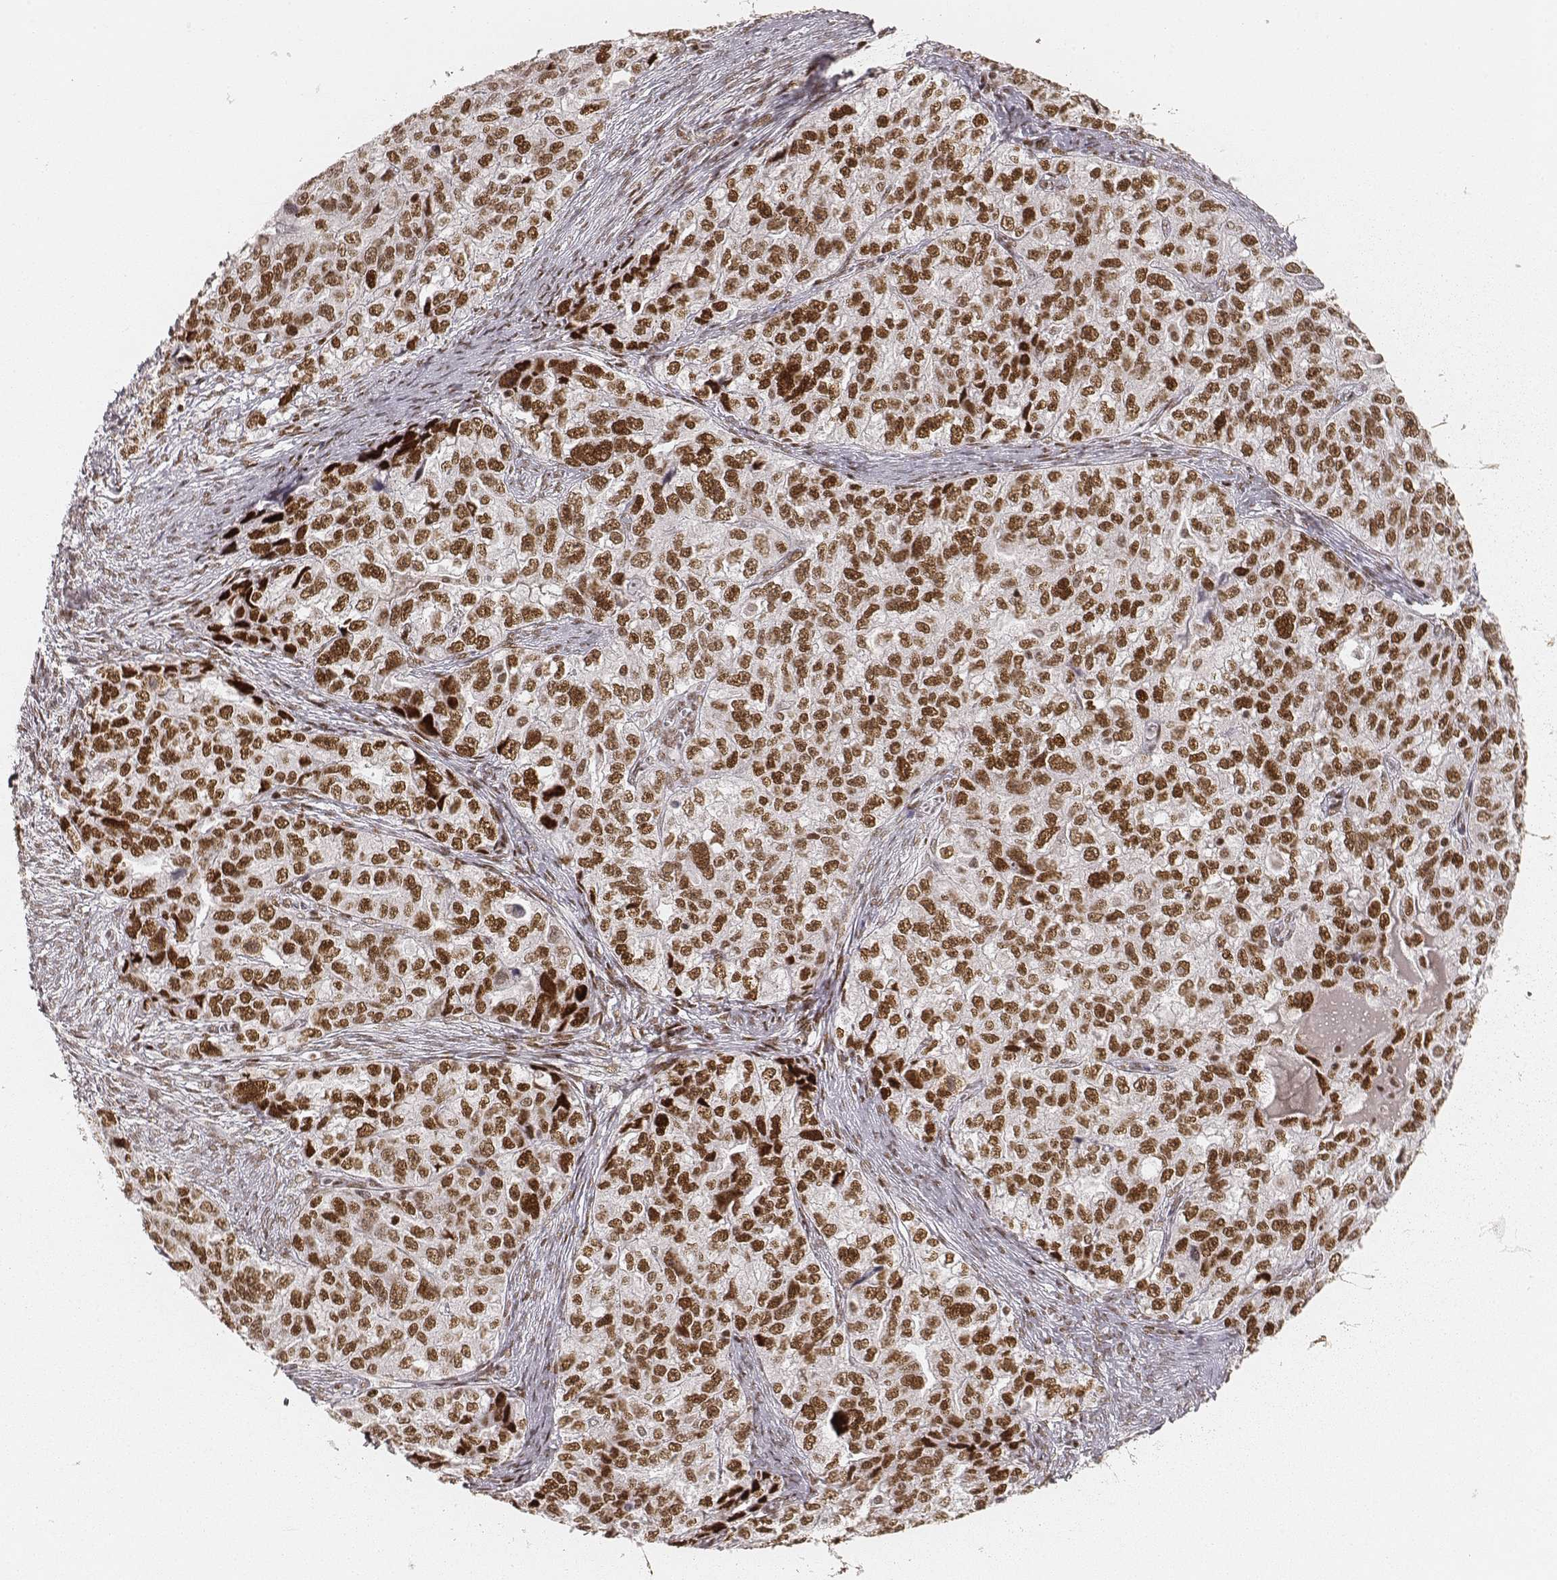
{"staining": {"intensity": "moderate", "quantity": ">75%", "location": "nuclear"}, "tissue": "ovarian cancer", "cell_type": "Tumor cells", "image_type": "cancer", "snomed": [{"axis": "morphology", "description": "Cystadenocarcinoma, serous, NOS"}, {"axis": "topography", "description": "Ovary"}], "caption": "IHC of human serous cystadenocarcinoma (ovarian) exhibits medium levels of moderate nuclear expression in approximately >75% of tumor cells. (IHC, brightfield microscopy, high magnification).", "gene": "HNRNPC", "patient": {"sex": "female", "age": 51}}